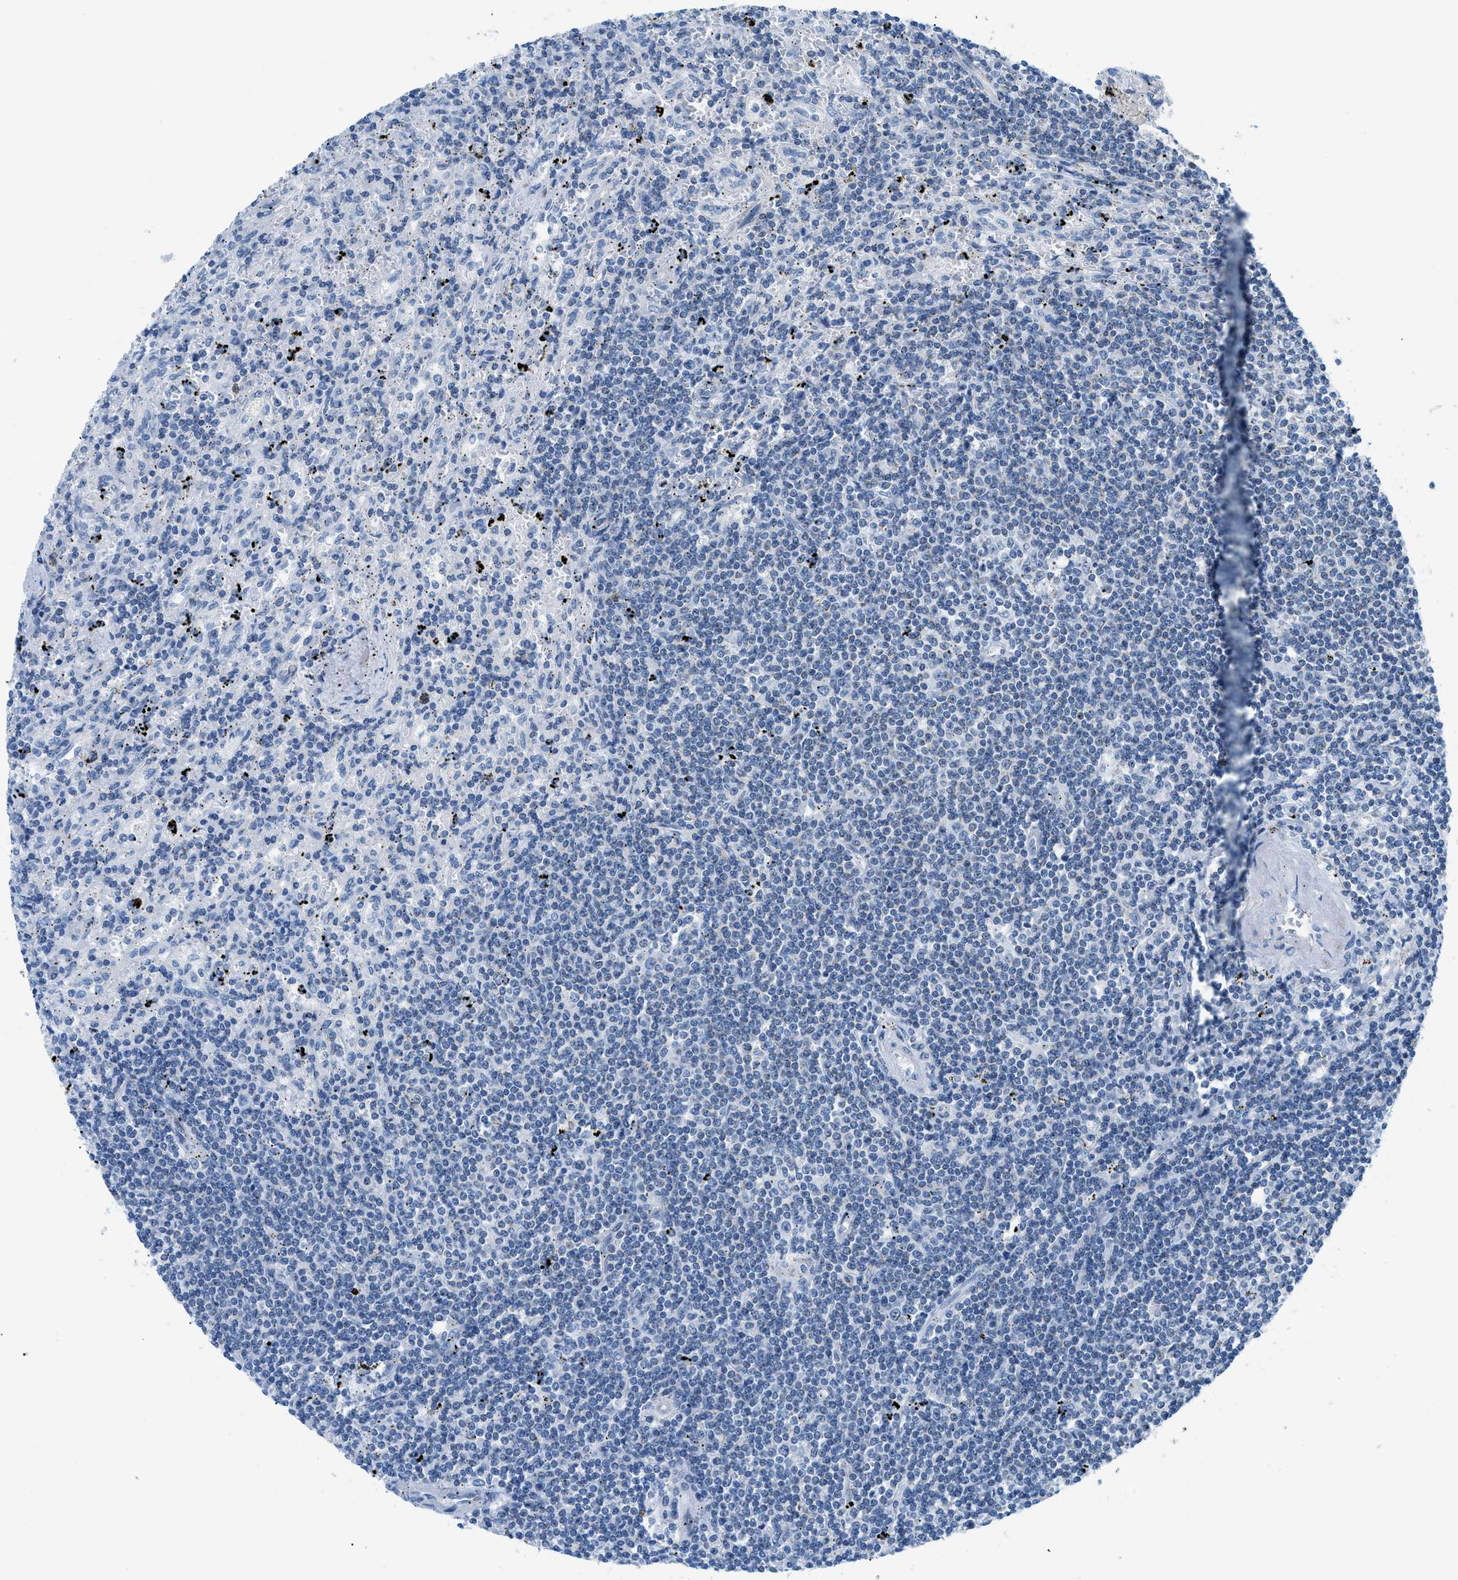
{"staining": {"intensity": "negative", "quantity": "none", "location": "none"}, "tissue": "lymphoma", "cell_type": "Tumor cells", "image_type": "cancer", "snomed": [{"axis": "morphology", "description": "Malignant lymphoma, non-Hodgkin's type, Low grade"}, {"axis": "topography", "description": "Spleen"}], "caption": "An immunohistochemistry photomicrograph of malignant lymphoma, non-Hodgkin's type (low-grade) is shown. There is no staining in tumor cells of malignant lymphoma, non-Hodgkin's type (low-grade).", "gene": "FDCSP", "patient": {"sex": "male", "age": 76}}